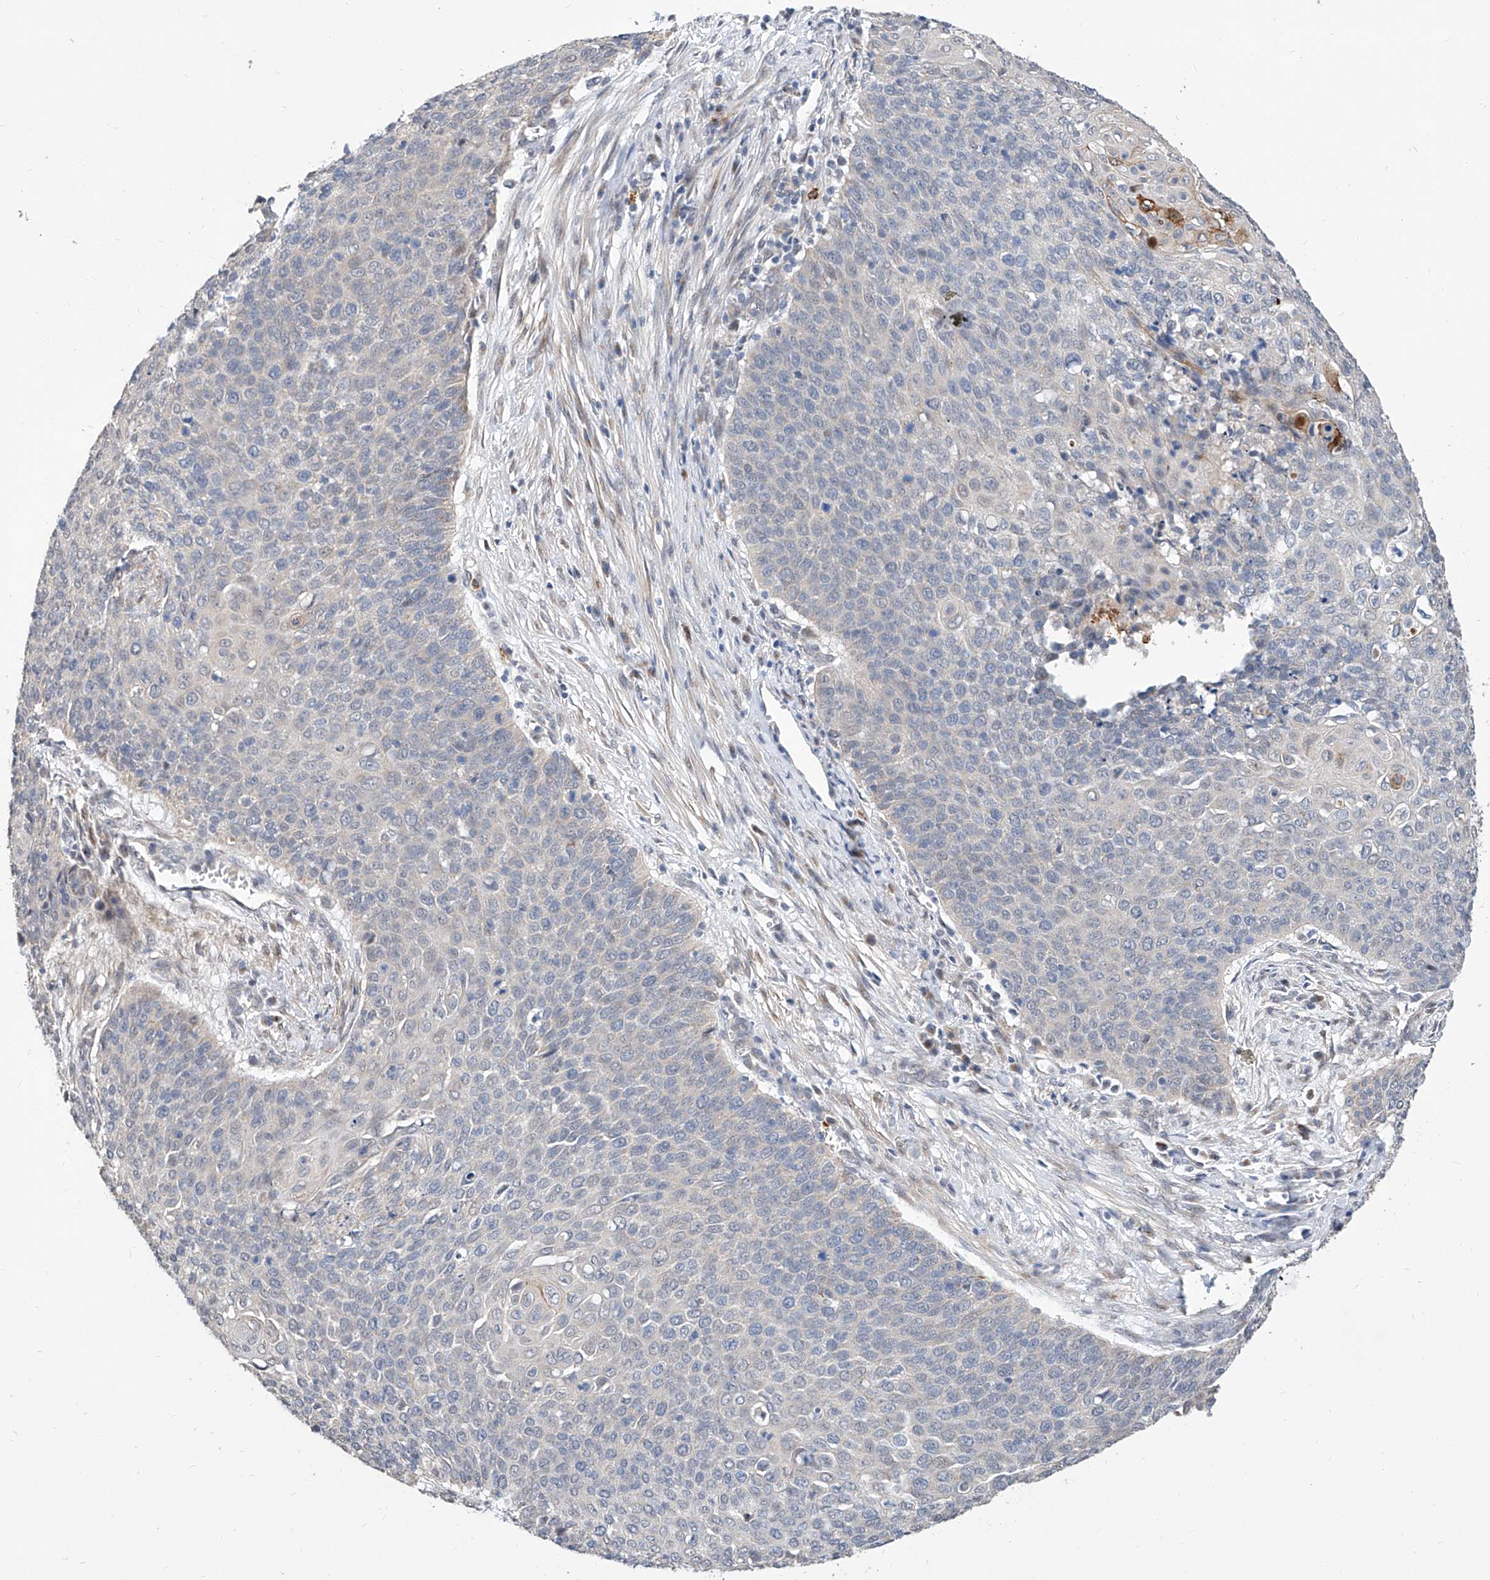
{"staining": {"intensity": "negative", "quantity": "none", "location": "none"}, "tissue": "cervical cancer", "cell_type": "Tumor cells", "image_type": "cancer", "snomed": [{"axis": "morphology", "description": "Squamous cell carcinoma, NOS"}, {"axis": "topography", "description": "Cervix"}], "caption": "The immunohistochemistry (IHC) photomicrograph has no significant positivity in tumor cells of cervical cancer tissue. Brightfield microscopy of immunohistochemistry stained with DAB (brown) and hematoxylin (blue), captured at high magnification.", "gene": "MFSD4B", "patient": {"sex": "female", "age": 39}}